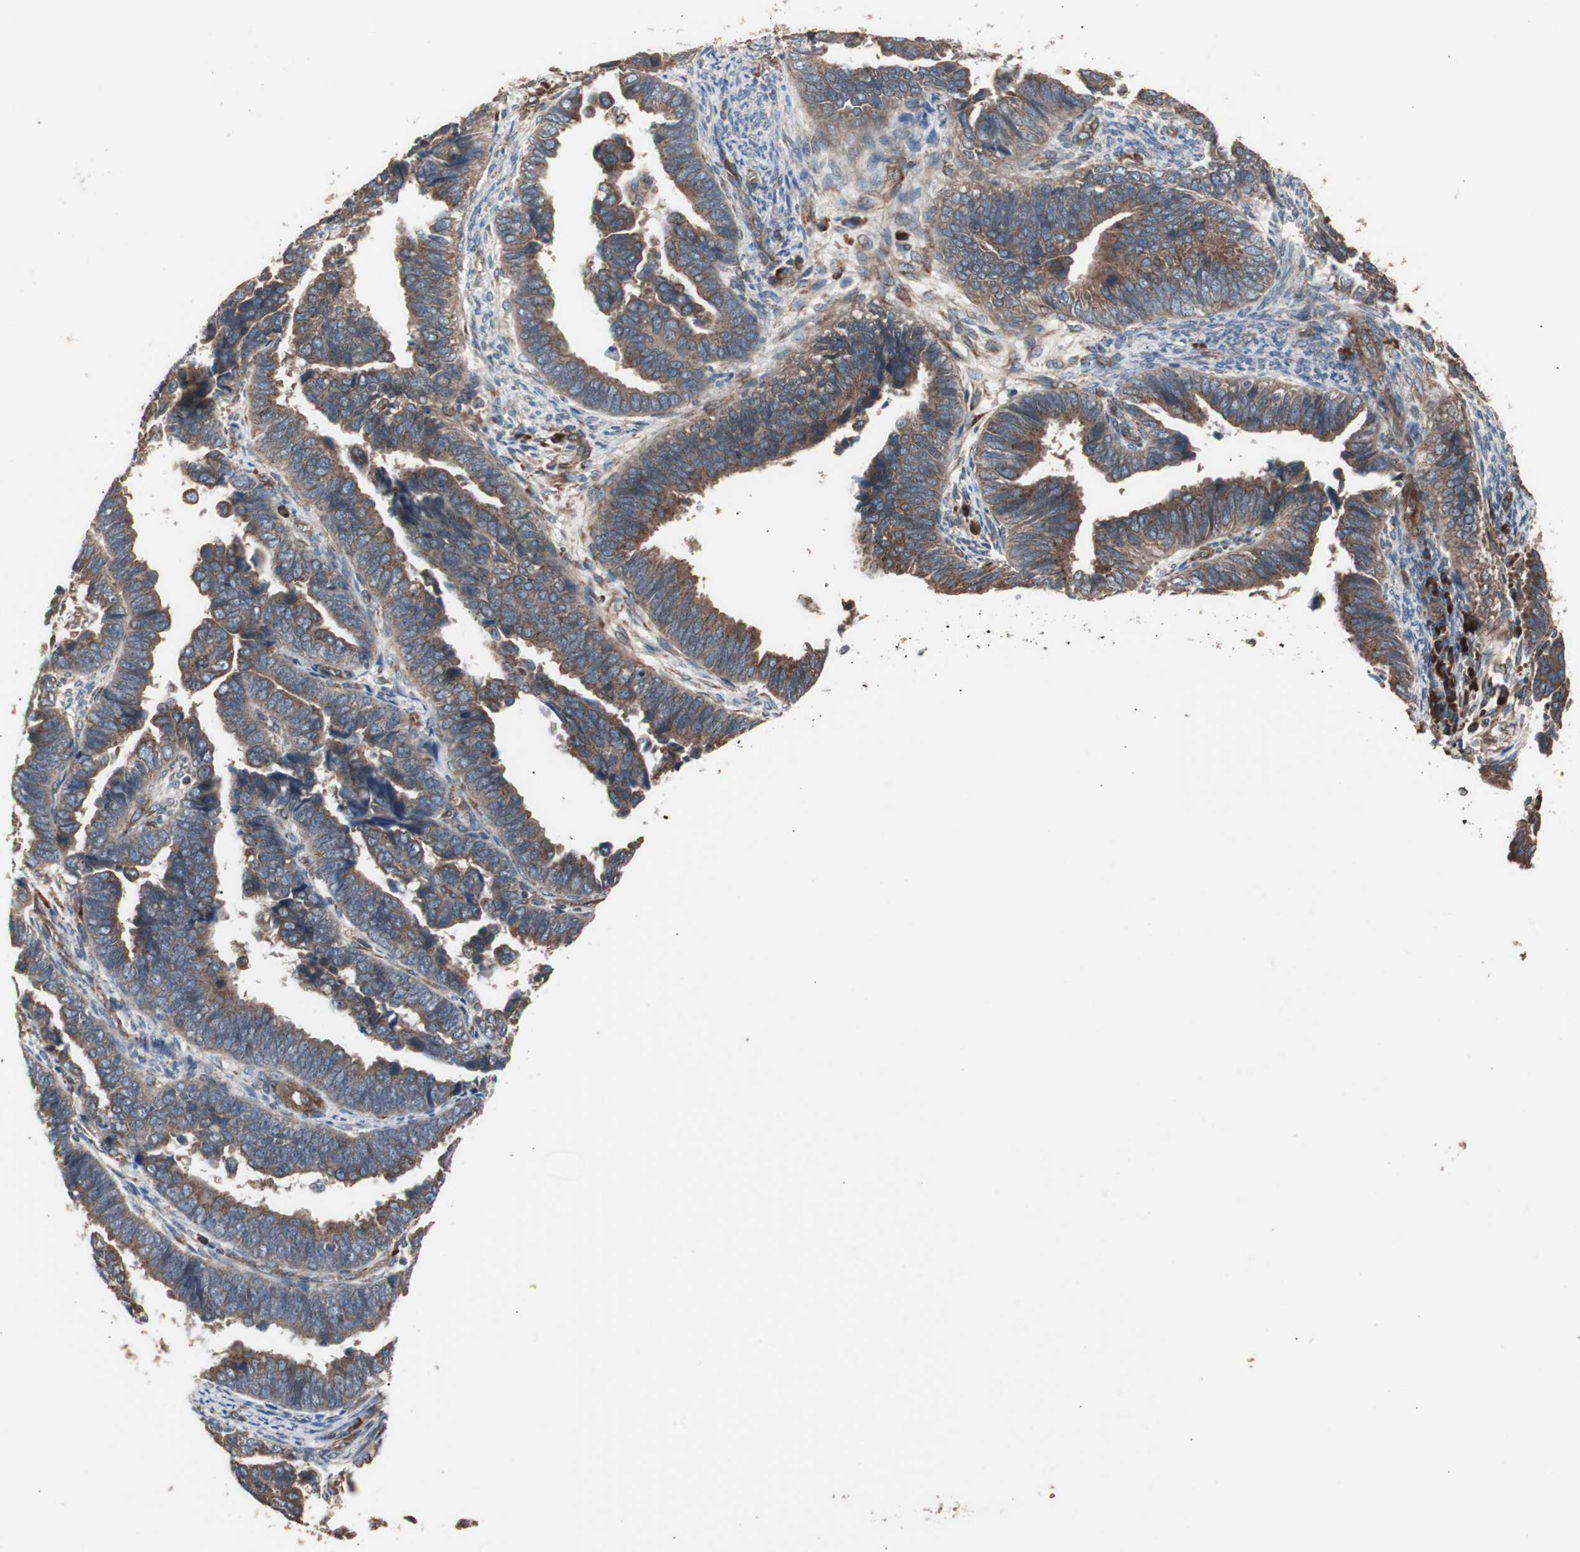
{"staining": {"intensity": "moderate", "quantity": ">75%", "location": "cytoplasmic/membranous"}, "tissue": "endometrial cancer", "cell_type": "Tumor cells", "image_type": "cancer", "snomed": [{"axis": "morphology", "description": "Adenocarcinoma, NOS"}, {"axis": "topography", "description": "Endometrium"}], "caption": "Endometrial adenocarcinoma stained with a protein marker shows moderate staining in tumor cells.", "gene": "LZTS1", "patient": {"sex": "female", "age": 75}}